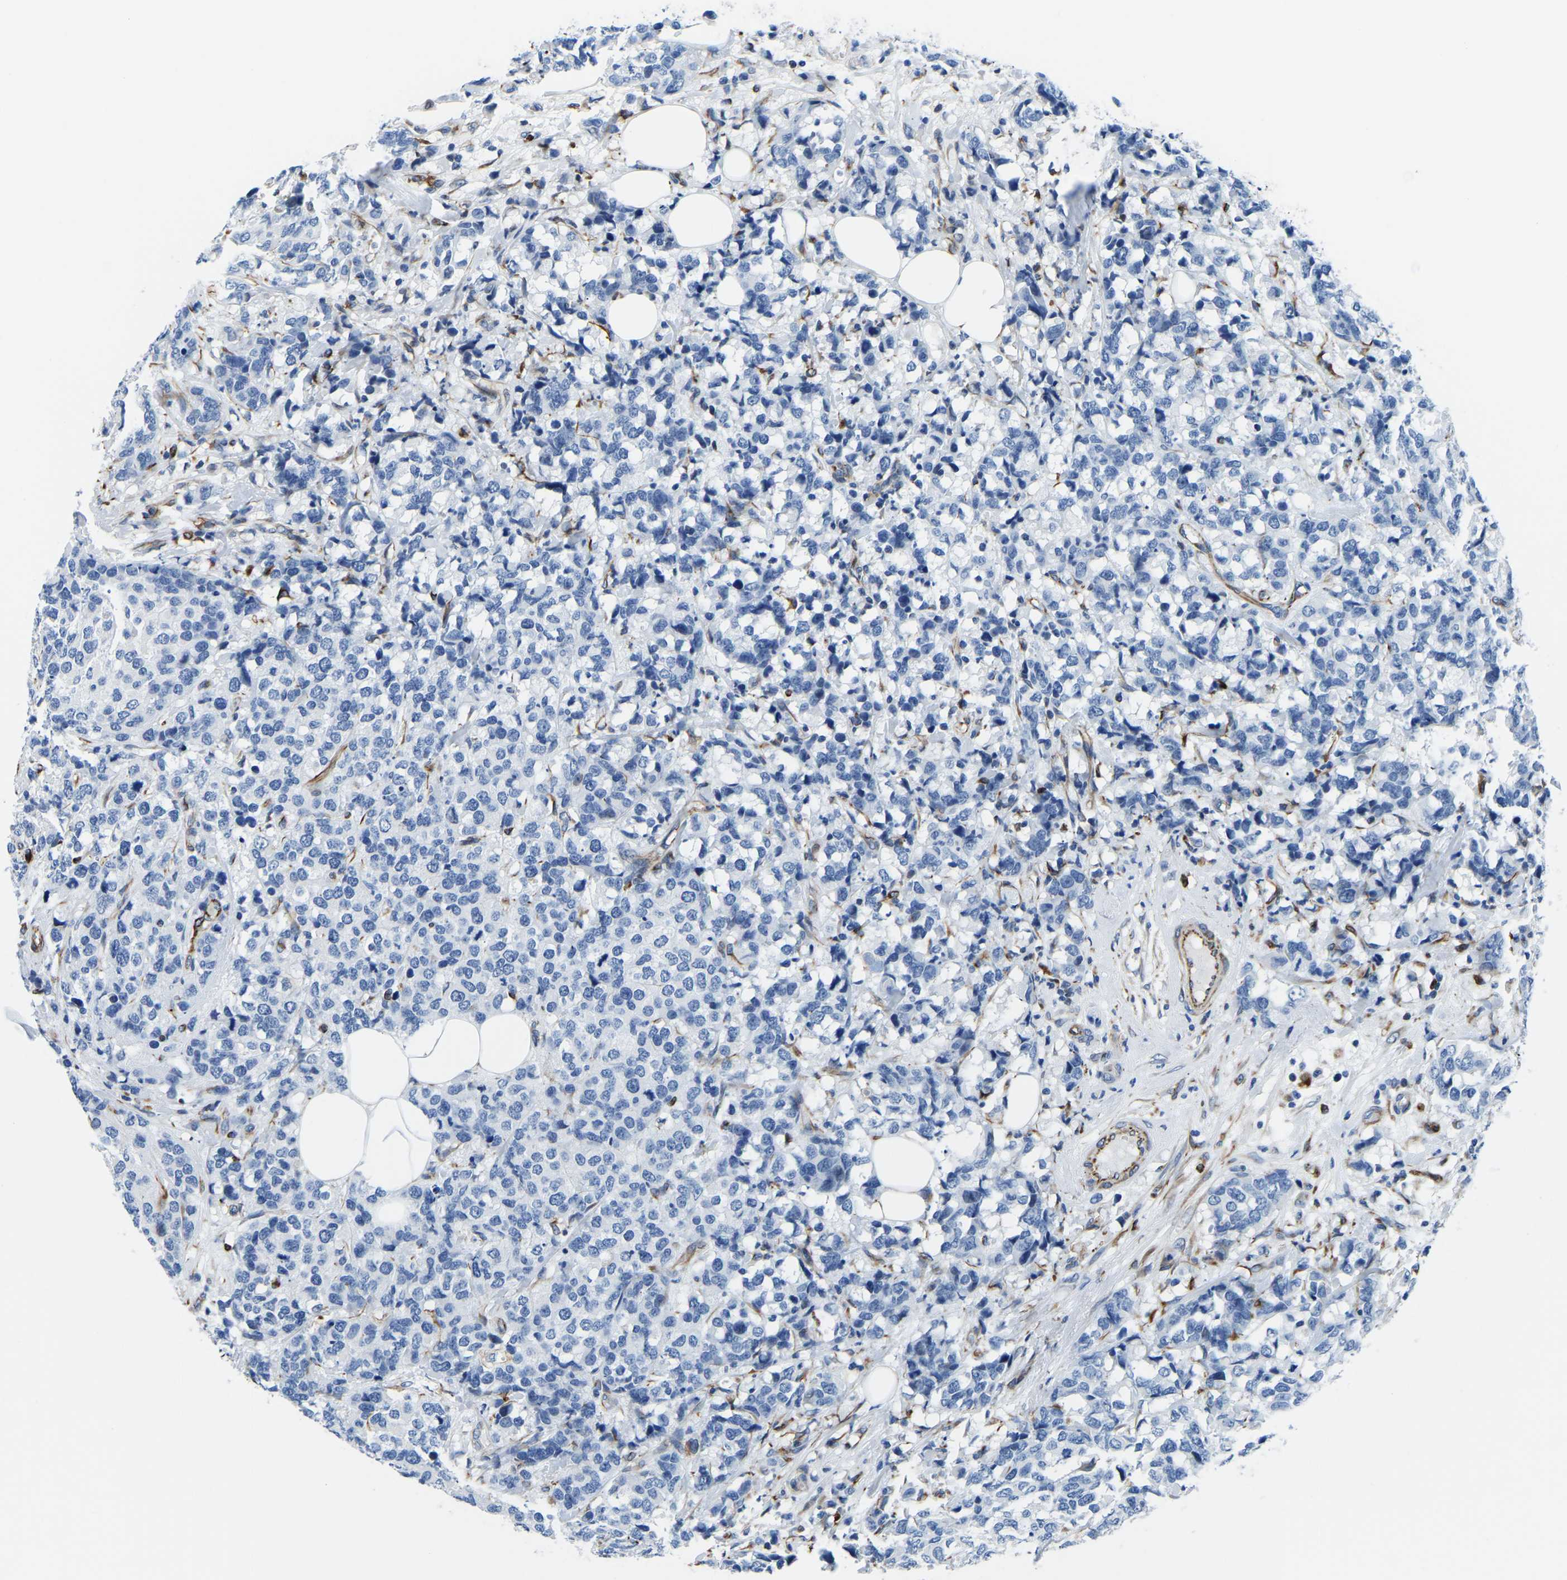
{"staining": {"intensity": "negative", "quantity": "none", "location": "none"}, "tissue": "breast cancer", "cell_type": "Tumor cells", "image_type": "cancer", "snomed": [{"axis": "morphology", "description": "Lobular carcinoma"}, {"axis": "topography", "description": "Breast"}], "caption": "A high-resolution image shows immunohistochemistry staining of breast lobular carcinoma, which shows no significant expression in tumor cells. Nuclei are stained in blue.", "gene": "MS4A3", "patient": {"sex": "female", "age": 59}}